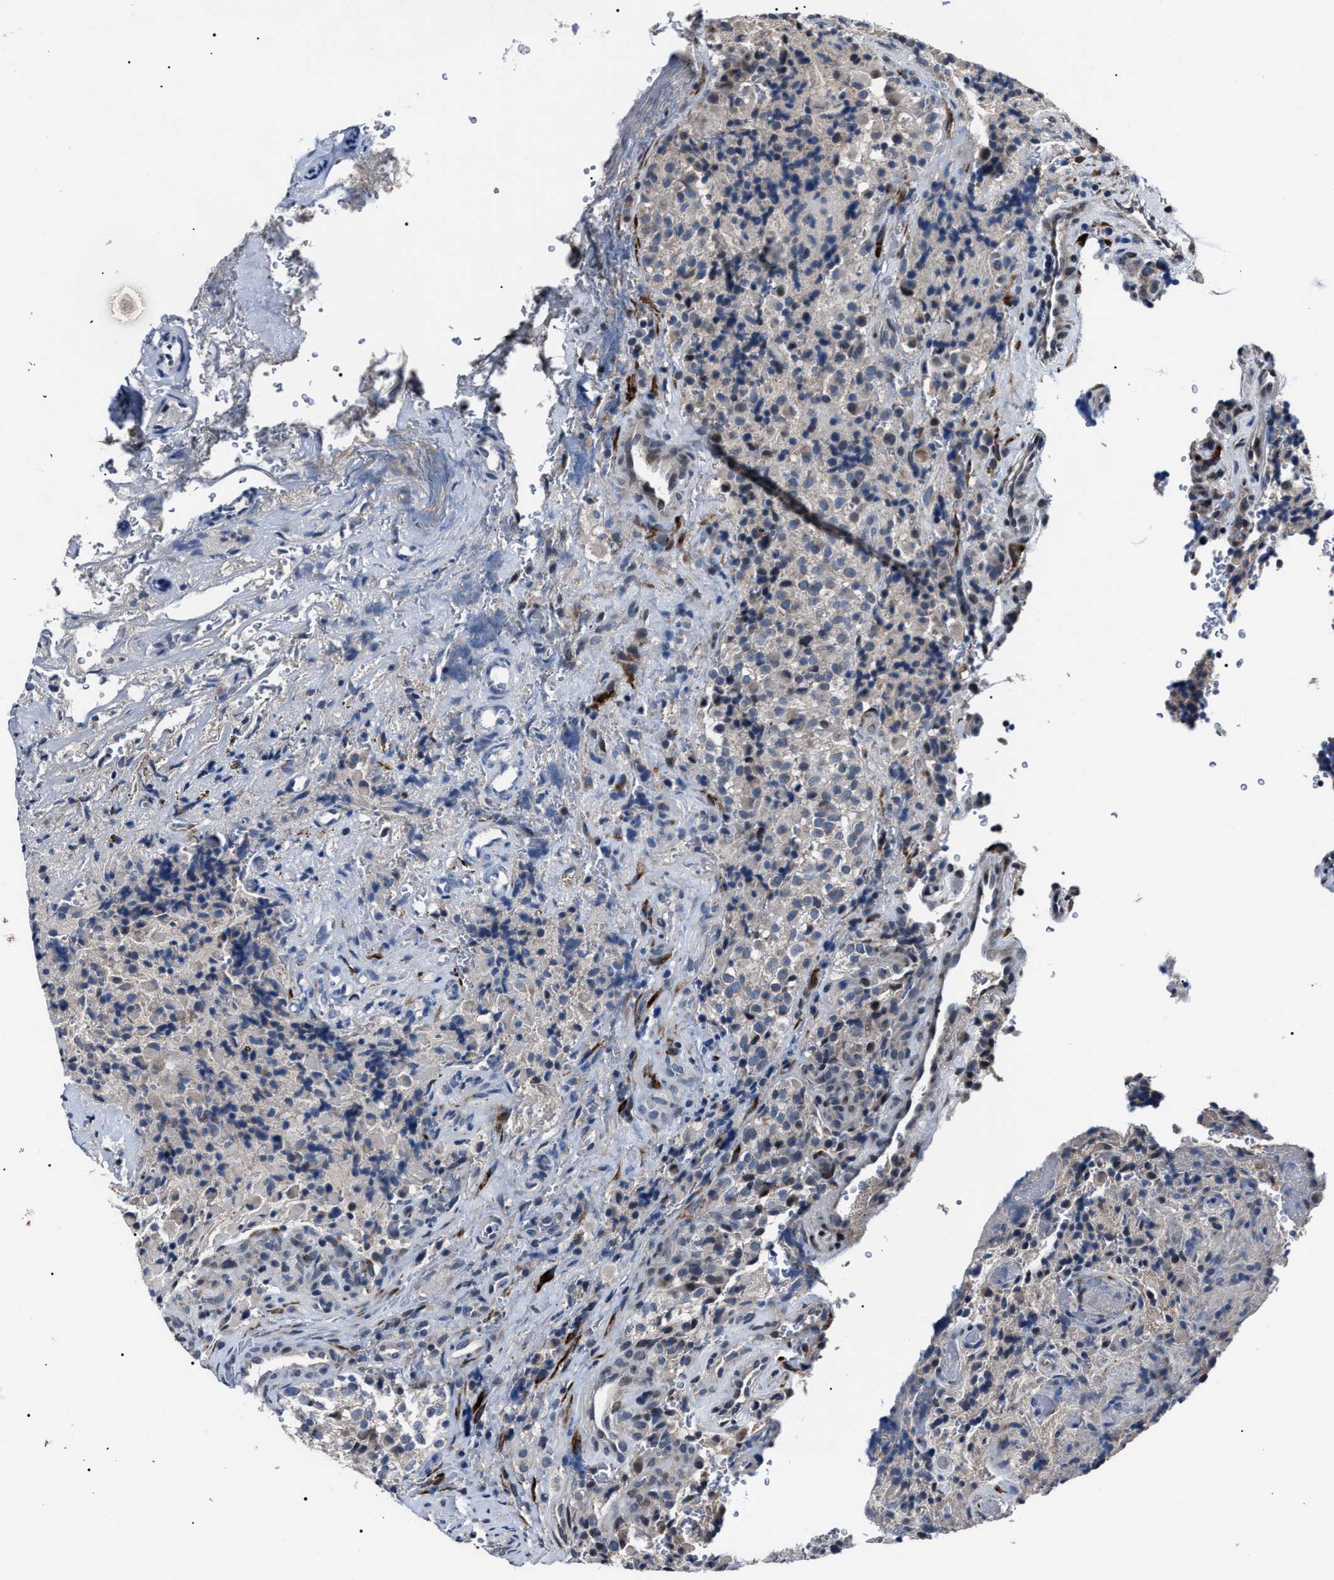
{"staining": {"intensity": "negative", "quantity": "none", "location": "none"}, "tissue": "glioma", "cell_type": "Tumor cells", "image_type": "cancer", "snomed": [{"axis": "morphology", "description": "Glioma, malignant, High grade"}, {"axis": "topography", "description": "Brain"}], "caption": "Immunohistochemistry of human glioma displays no staining in tumor cells.", "gene": "LRRC14", "patient": {"sex": "male", "age": 71}}